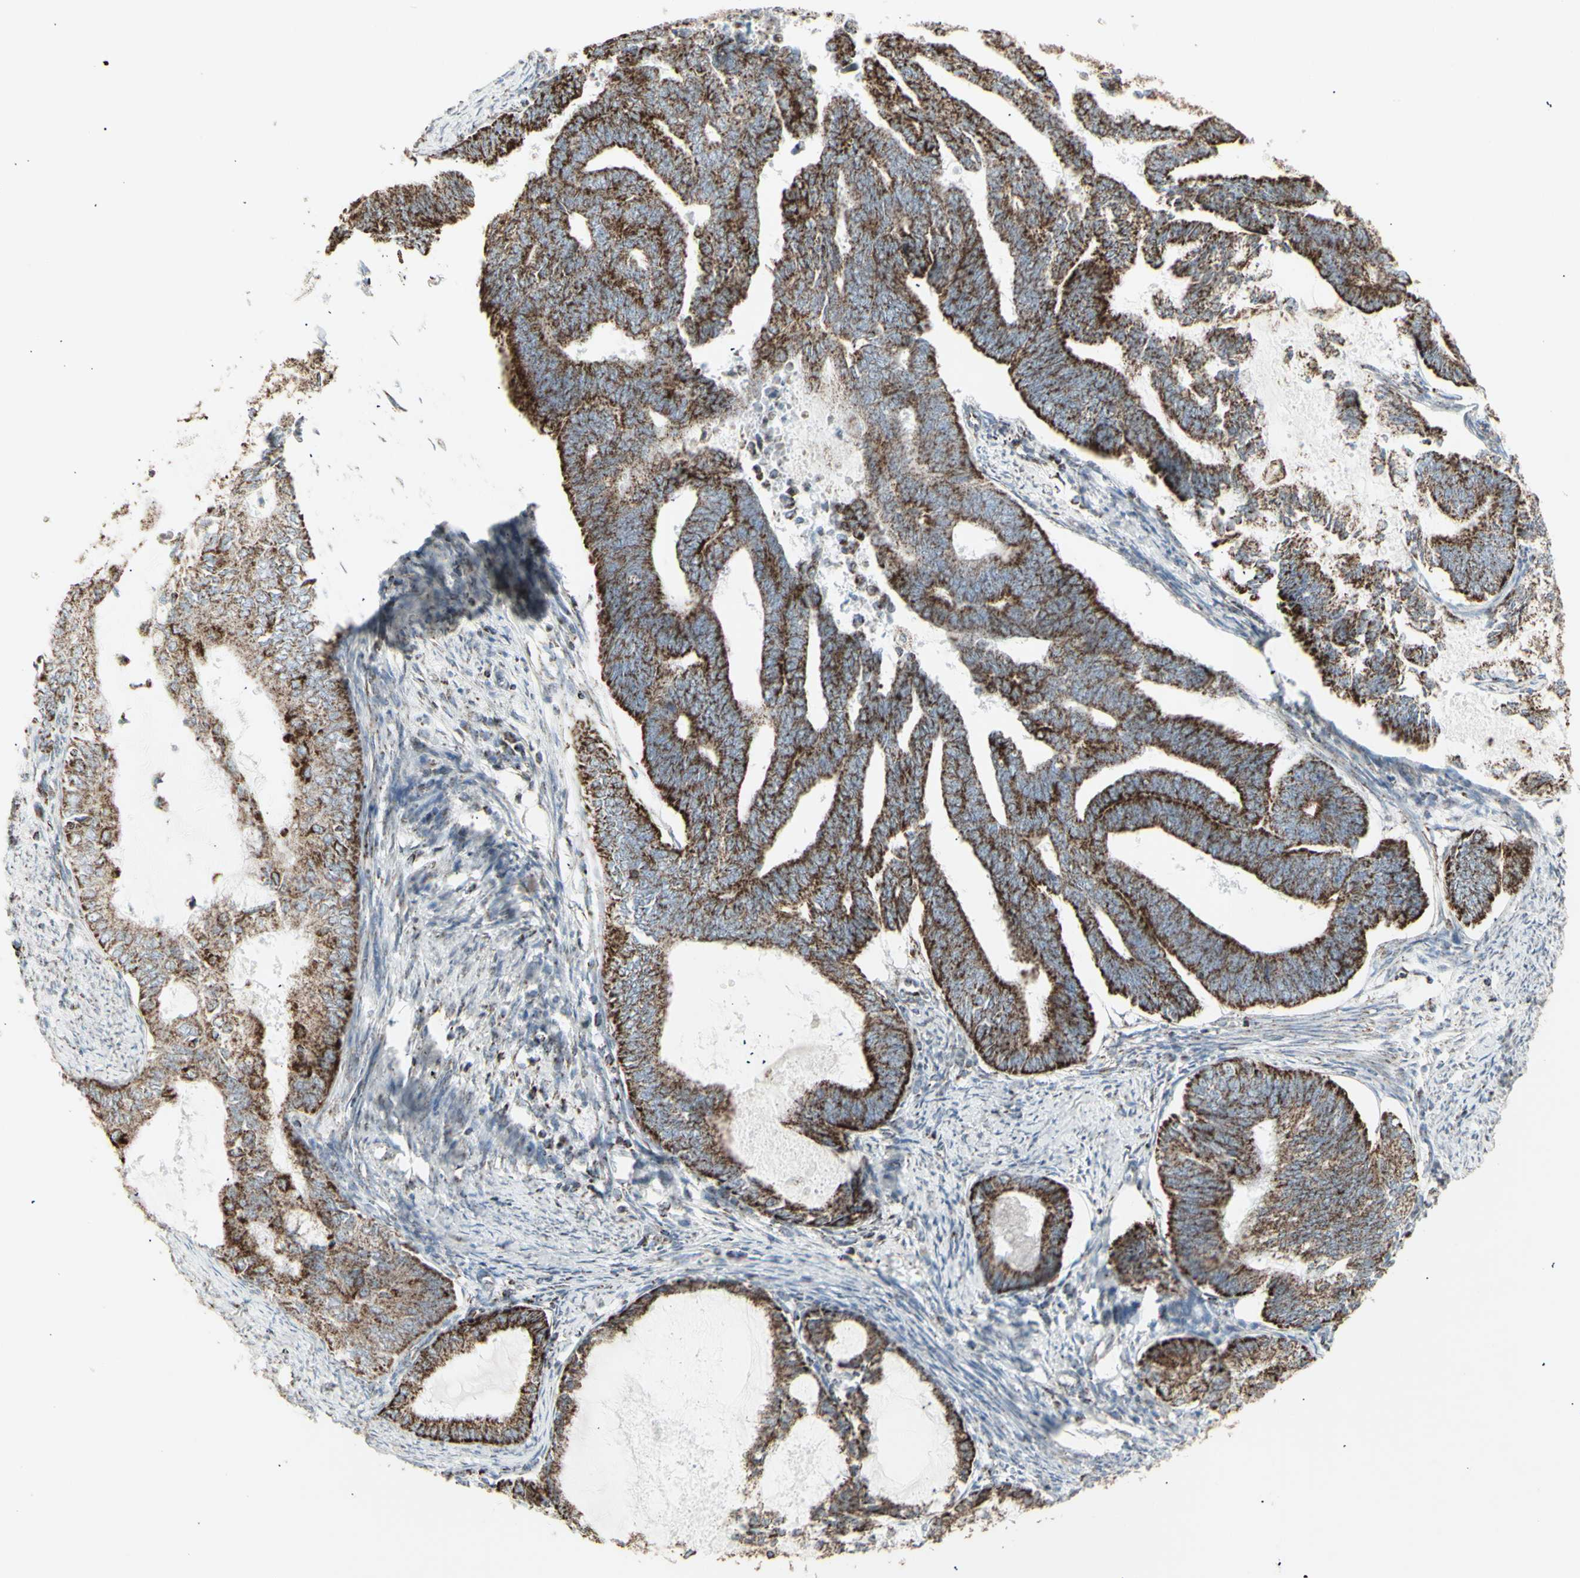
{"staining": {"intensity": "strong", "quantity": ">75%", "location": "cytoplasmic/membranous"}, "tissue": "endometrial cancer", "cell_type": "Tumor cells", "image_type": "cancer", "snomed": [{"axis": "morphology", "description": "Adenocarcinoma, NOS"}, {"axis": "topography", "description": "Endometrium"}], "caption": "An immunohistochemistry (IHC) image of neoplastic tissue is shown. Protein staining in brown shows strong cytoplasmic/membranous positivity in endometrial cancer (adenocarcinoma) within tumor cells.", "gene": "PLGRKT", "patient": {"sex": "female", "age": 86}}